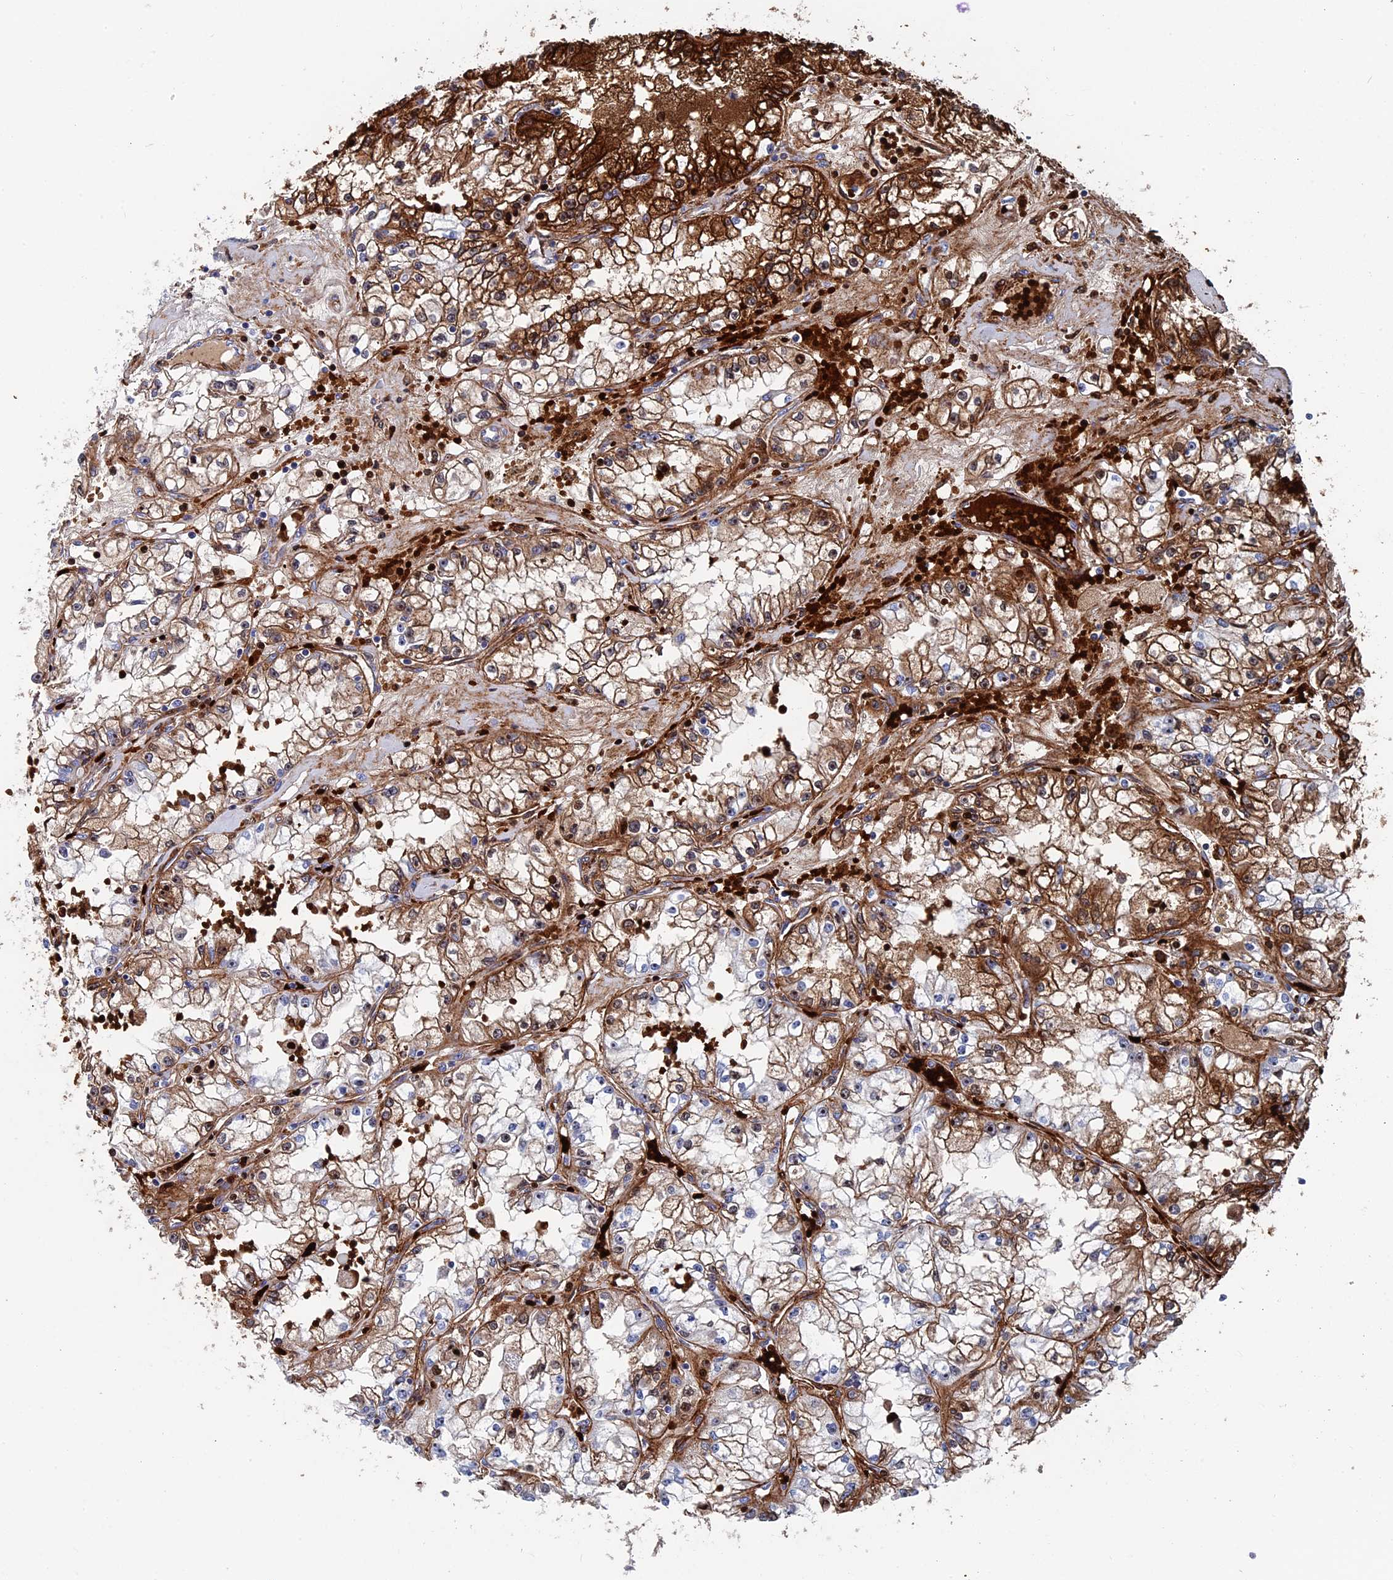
{"staining": {"intensity": "moderate", "quantity": "25%-75%", "location": "cytoplasmic/membranous"}, "tissue": "renal cancer", "cell_type": "Tumor cells", "image_type": "cancer", "snomed": [{"axis": "morphology", "description": "Adenocarcinoma, NOS"}, {"axis": "topography", "description": "Kidney"}], "caption": "Brown immunohistochemical staining in renal cancer demonstrates moderate cytoplasmic/membranous positivity in about 25%-75% of tumor cells. The staining is performed using DAB (3,3'-diaminobenzidine) brown chromogen to label protein expression. The nuclei are counter-stained blue using hematoxylin.", "gene": "EXOSC9", "patient": {"sex": "male", "age": 56}}